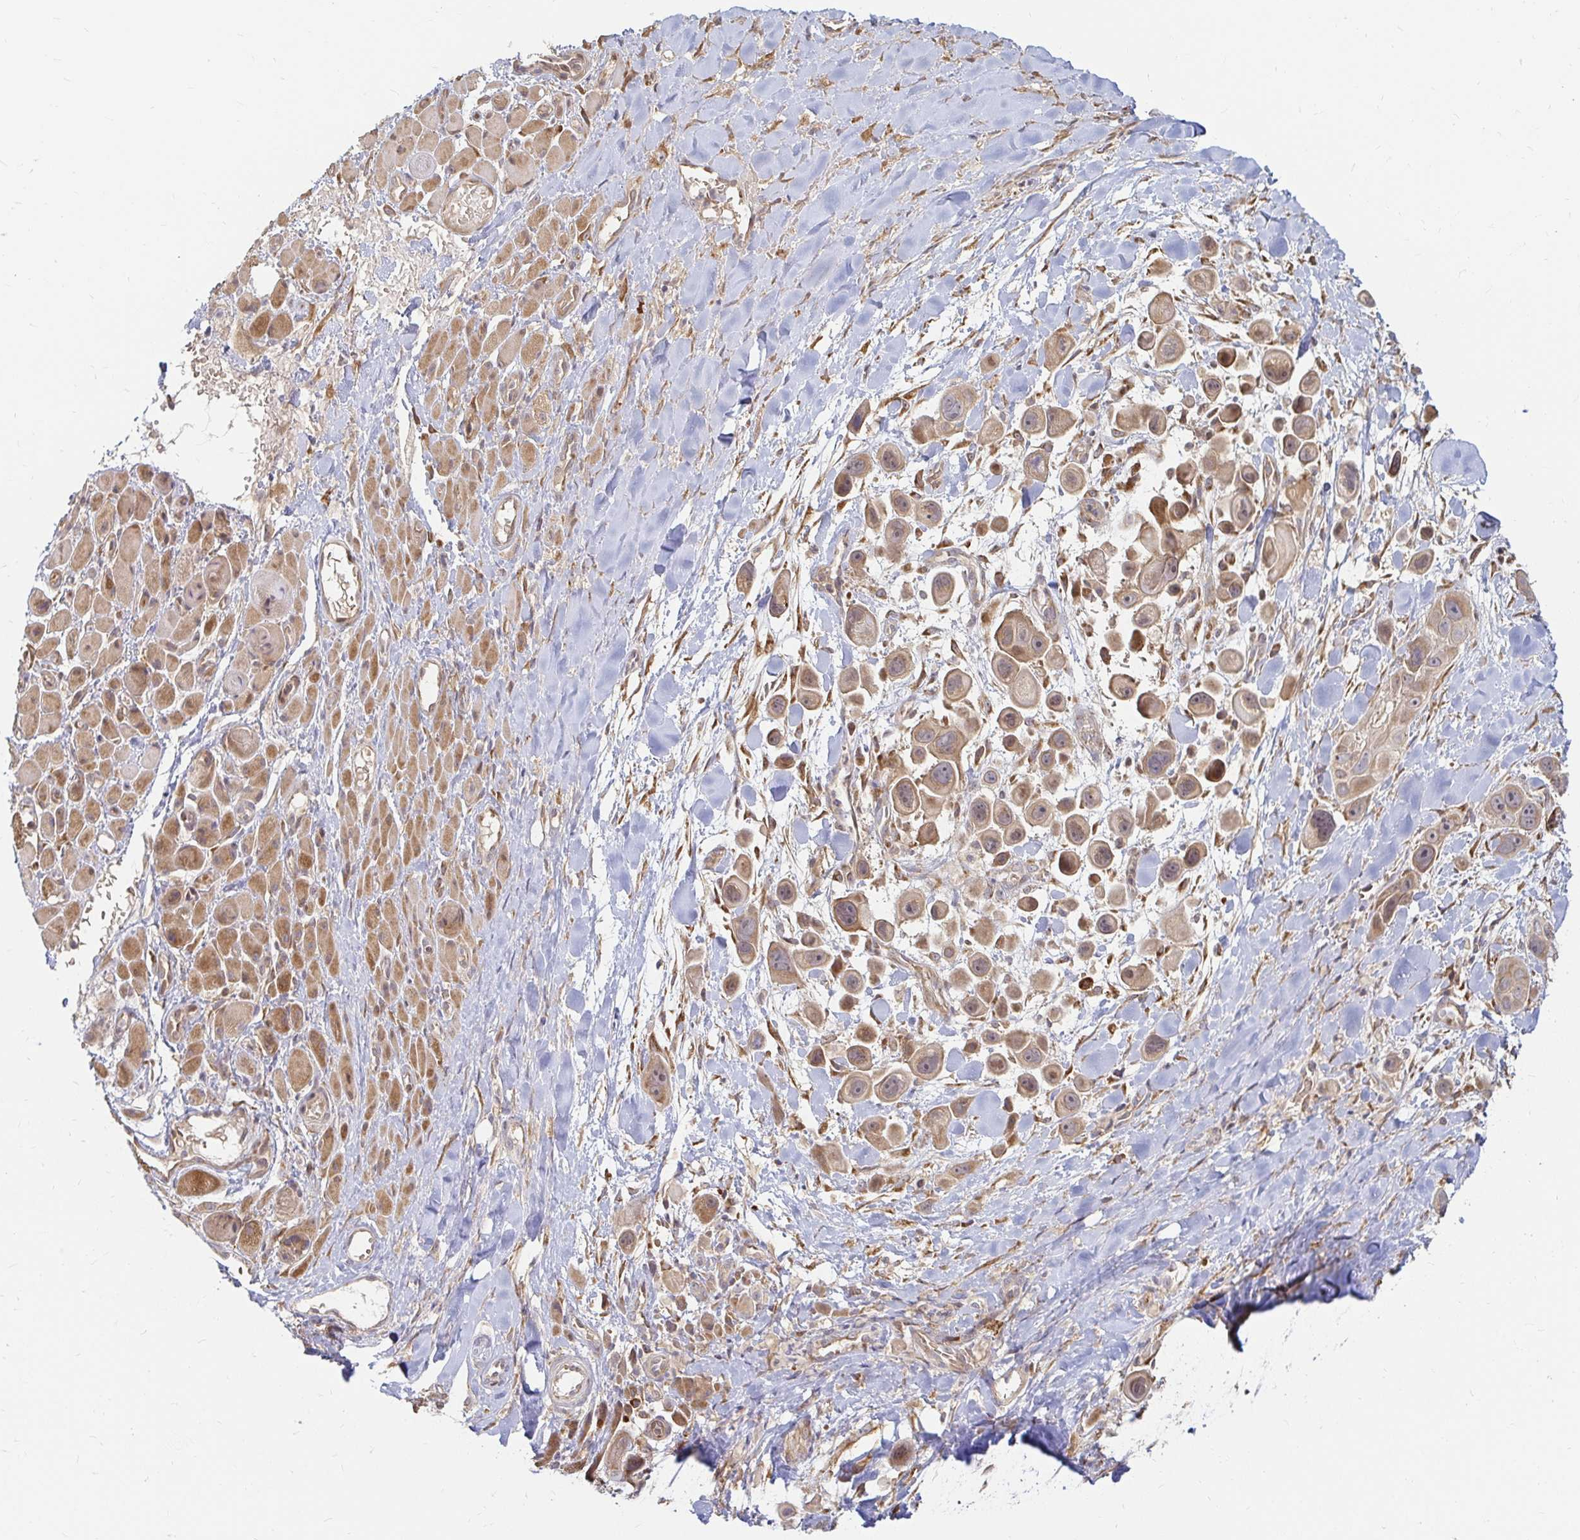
{"staining": {"intensity": "moderate", "quantity": ">75%", "location": "cytoplasmic/membranous"}, "tissue": "skin cancer", "cell_type": "Tumor cells", "image_type": "cancer", "snomed": [{"axis": "morphology", "description": "Squamous cell carcinoma, NOS"}, {"axis": "topography", "description": "Skin"}], "caption": "Human squamous cell carcinoma (skin) stained with a brown dye demonstrates moderate cytoplasmic/membranous positive positivity in about >75% of tumor cells.", "gene": "CAST", "patient": {"sex": "male", "age": 67}}